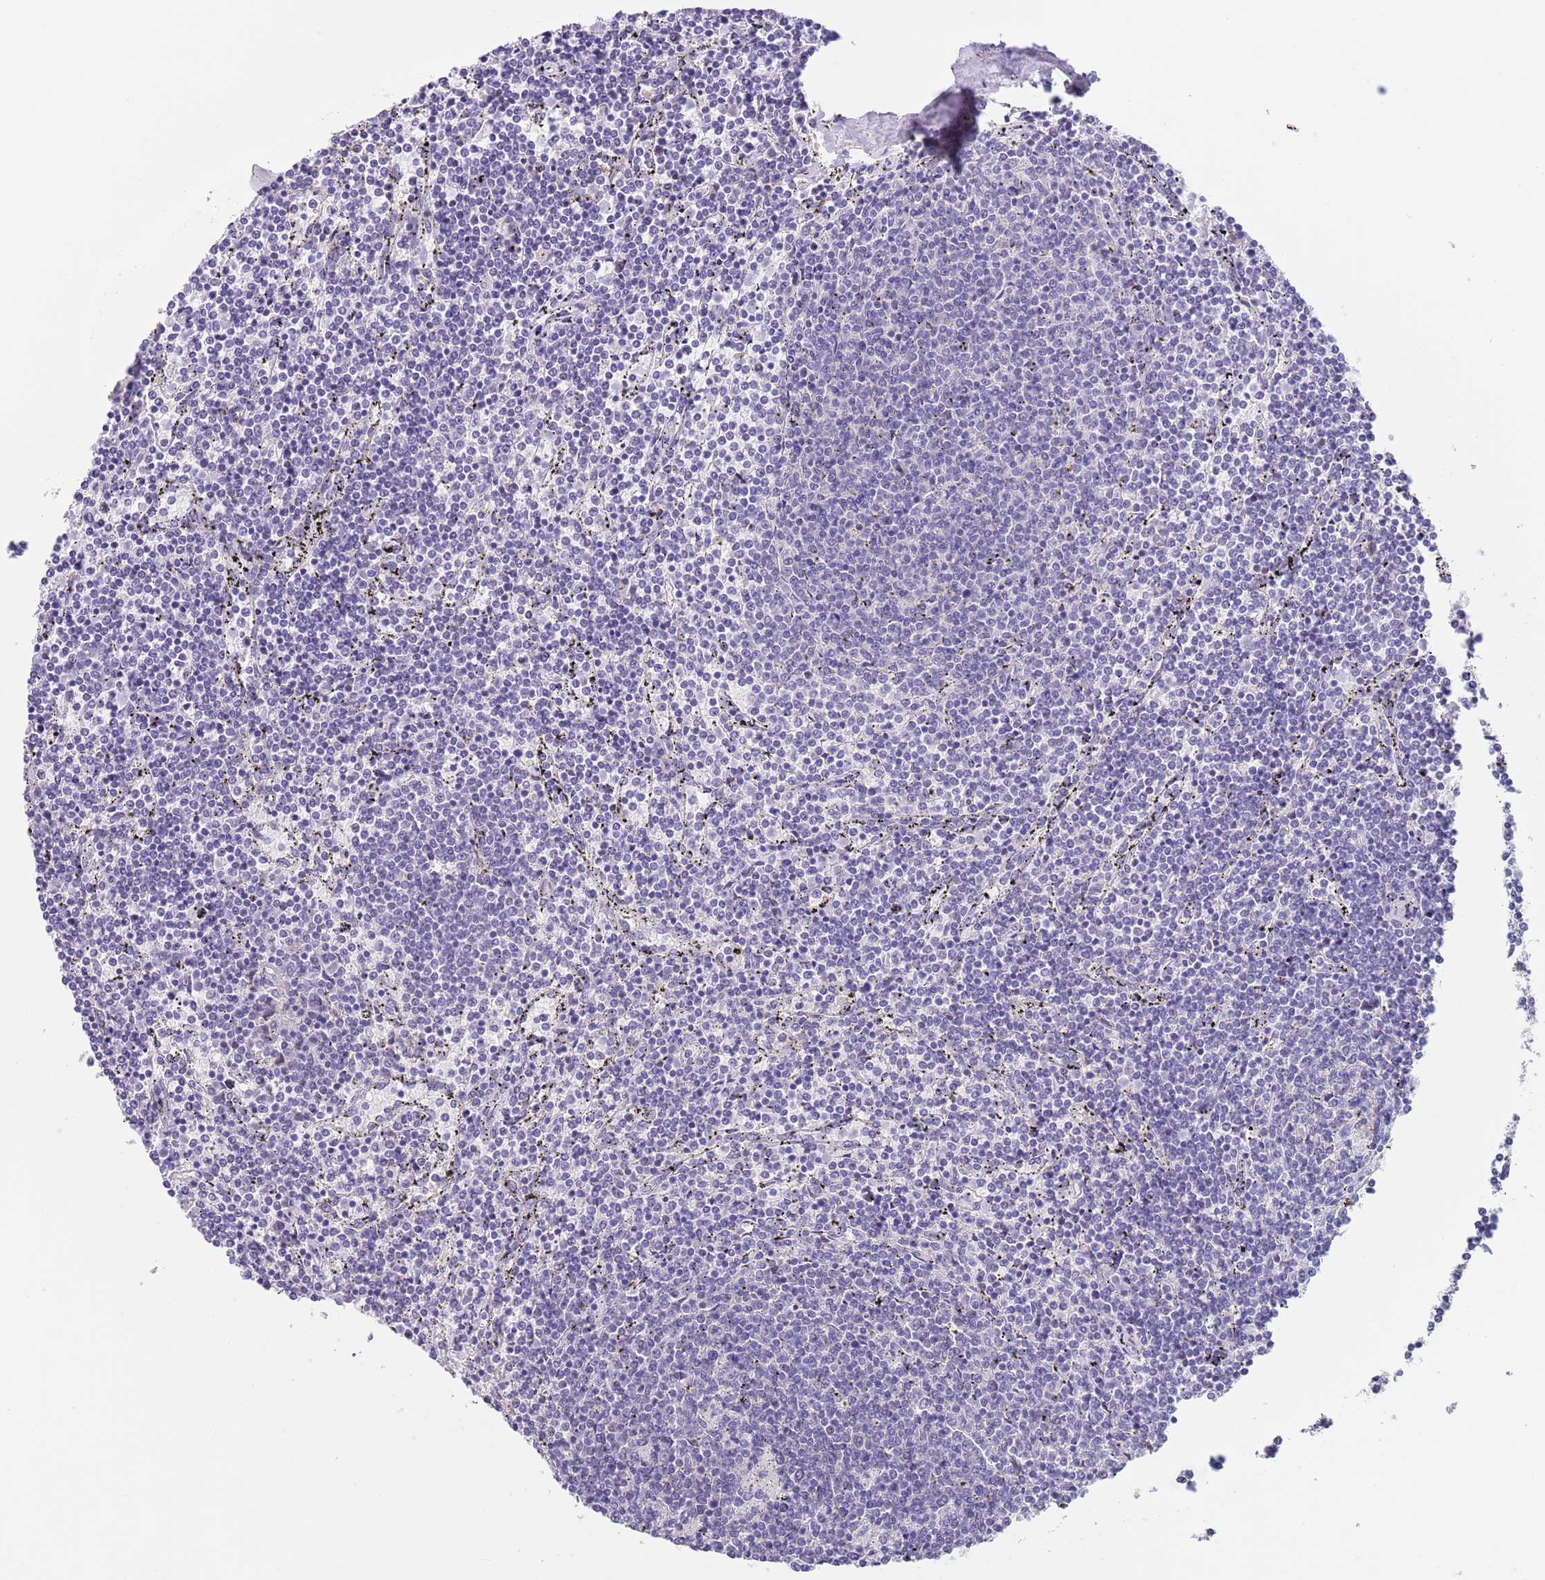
{"staining": {"intensity": "negative", "quantity": "none", "location": "none"}, "tissue": "lymphoma", "cell_type": "Tumor cells", "image_type": "cancer", "snomed": [{"axis": "morphology", "description": "Malignant lymphoma, non-Hodgkin's type, Low grade"}, {"axis": "topography", "description": "Spleen"}], "caption": "This is an IHC micrograph of lymphoma. There is no positivity in tumor cells.", "gene": "SPIRE2", "patient": {"sex": "female", "age": 50}}